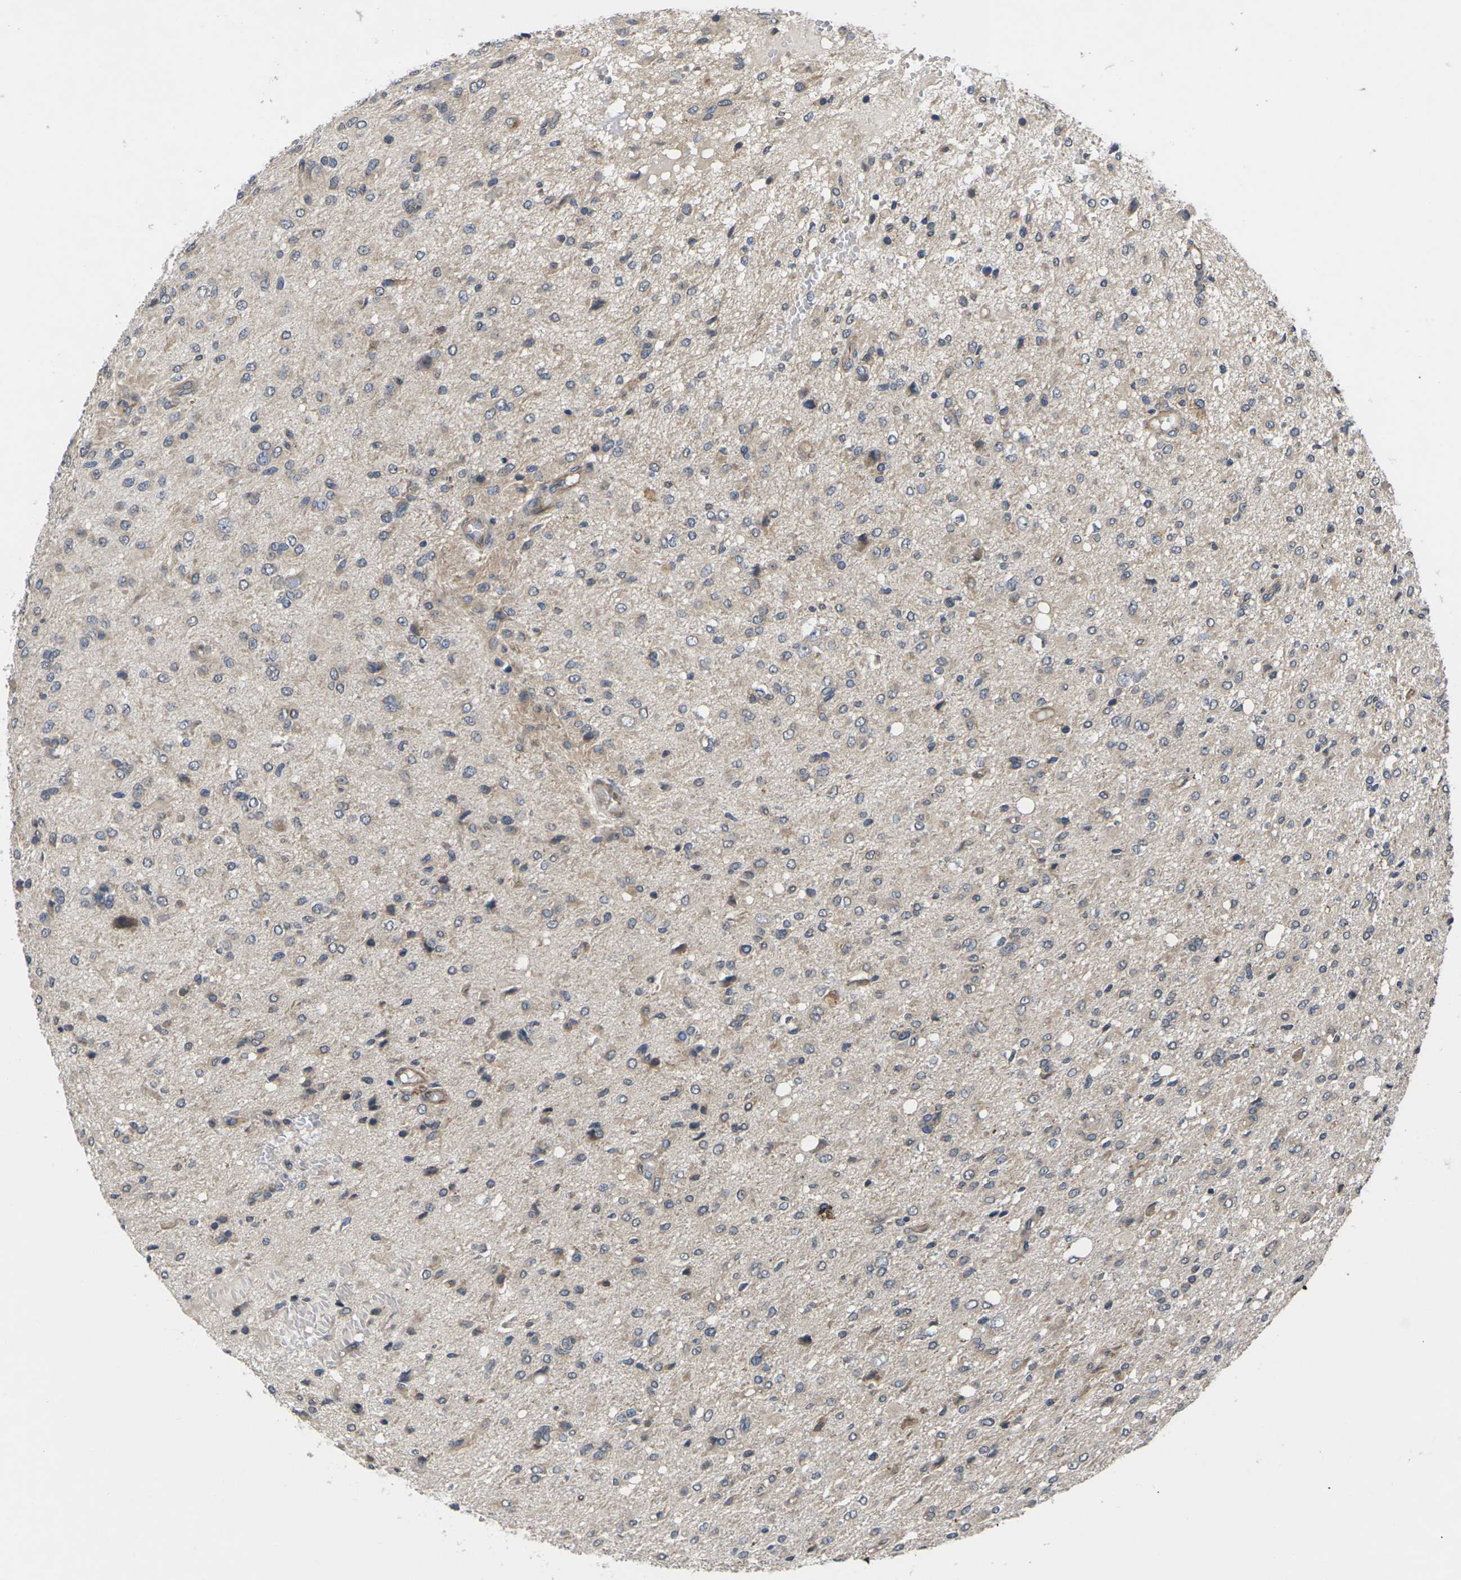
{"staining": {"intensity": "moderate", "quantity": "25%-75%", "location": "cytoplasmic/membranous"}, "tissue": "glioma", "cell_type": "Tumor cells", "image_type": "cancer", "snomed": [{"axis": "morphology", "description": "Glioma, malignant, High grade"}, {"axis": "topography", "description": "Brain"}], "caption": "Protein expression analysis of glioma demonstrates moderate cytoplasmic/membranous positivity in approximately 25%-75% of tumor cells.", "gene": "DKK2", "patient": {"sex": "female", "age": 59}}